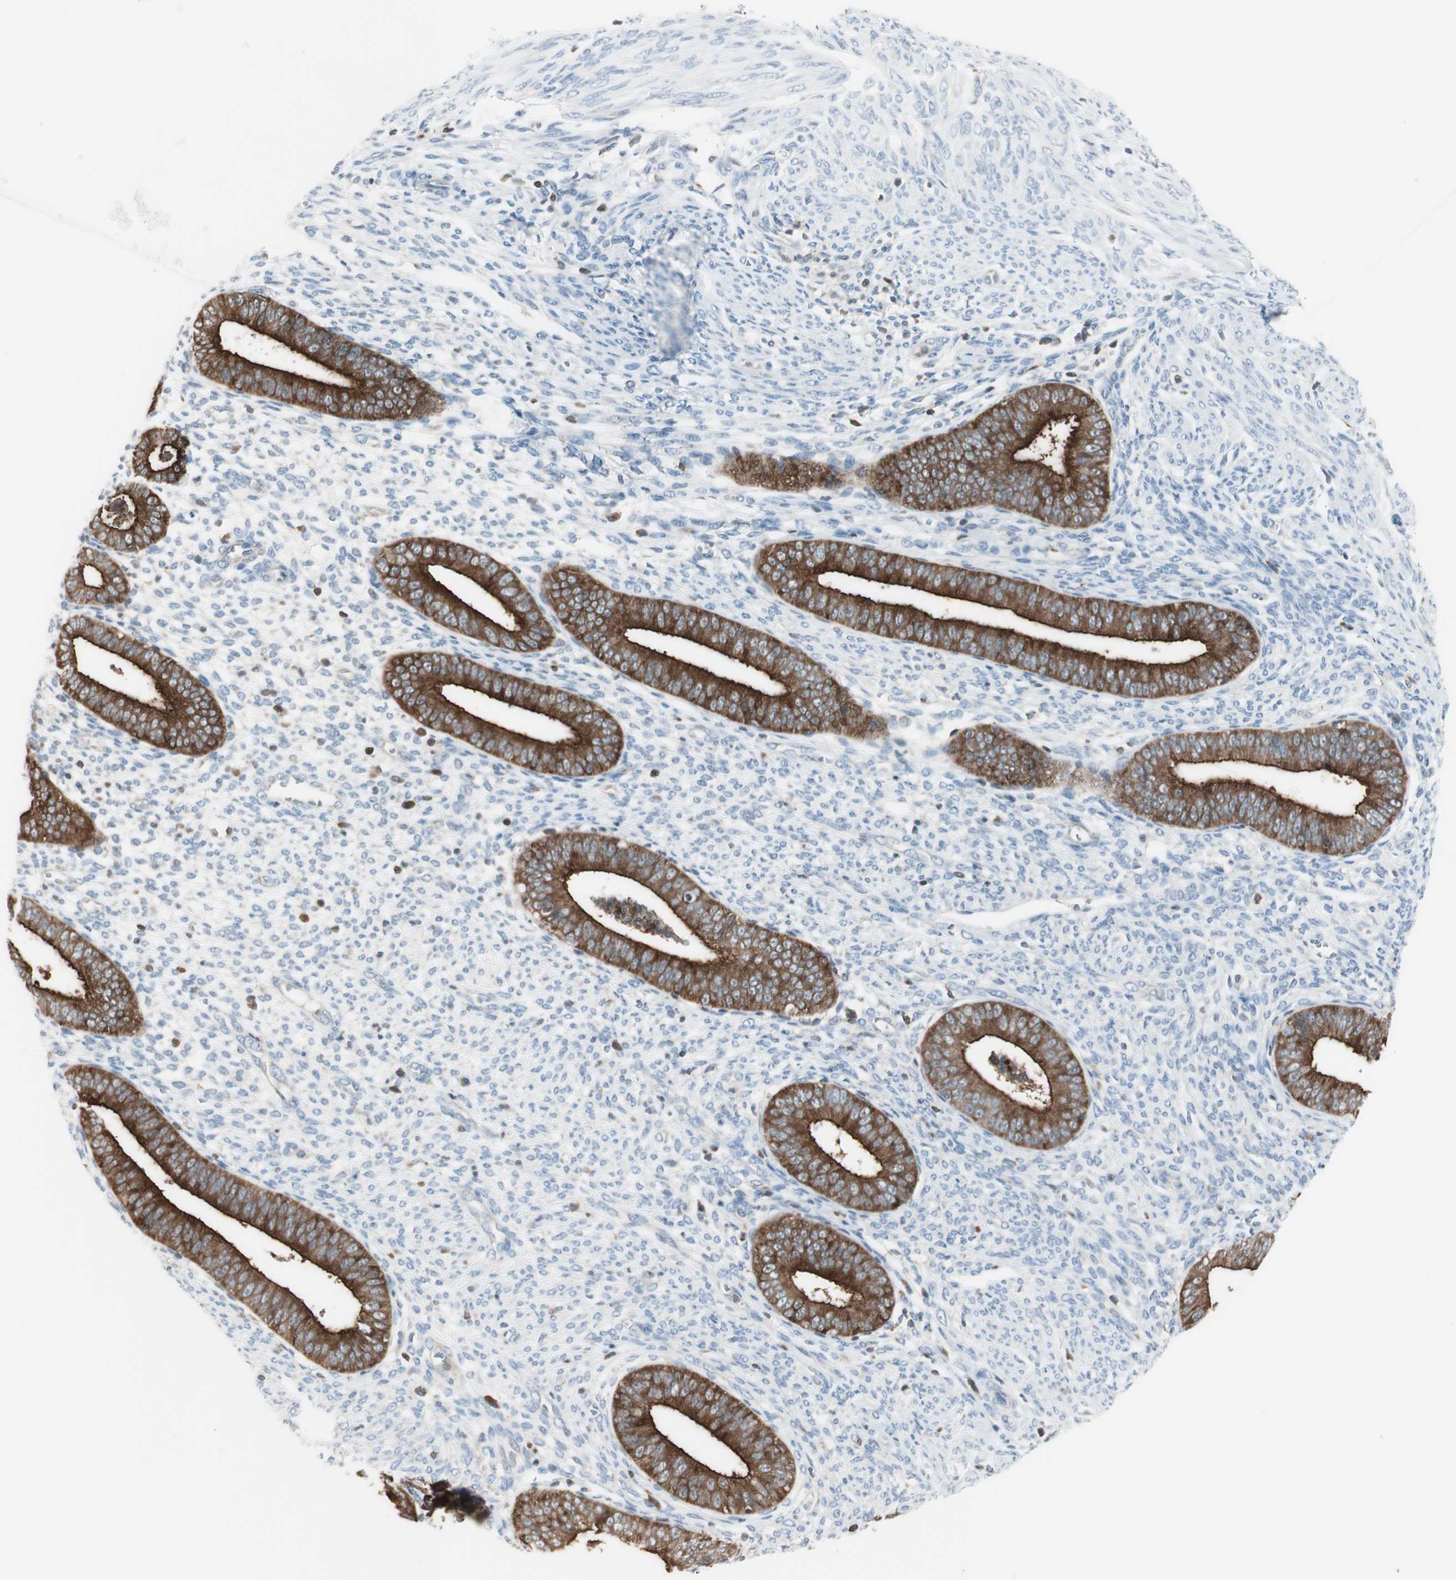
{"staining": {"intensity": "negative", "quantity": "none", "location": "none"}, "tissue": "endometrium", "cell_type": "Cells in endometrial stroma", "image_type": "normal", "snomed": [{"axis": "morphology", "description": "Normal tissue, NOS"}, {"axis": "topography", "description": "Endometrium"}], "caption": "Cells in endometrial stroma are negative for brown protein staining in normal endometrium. (Brightfield microscopy of DAB (3,3'-diaminobenzidine) immunohistochemistry (IHC) at high magnification).", "gene": "SLC9A3R1", "patient": {"sex": "female", "age": 35}}